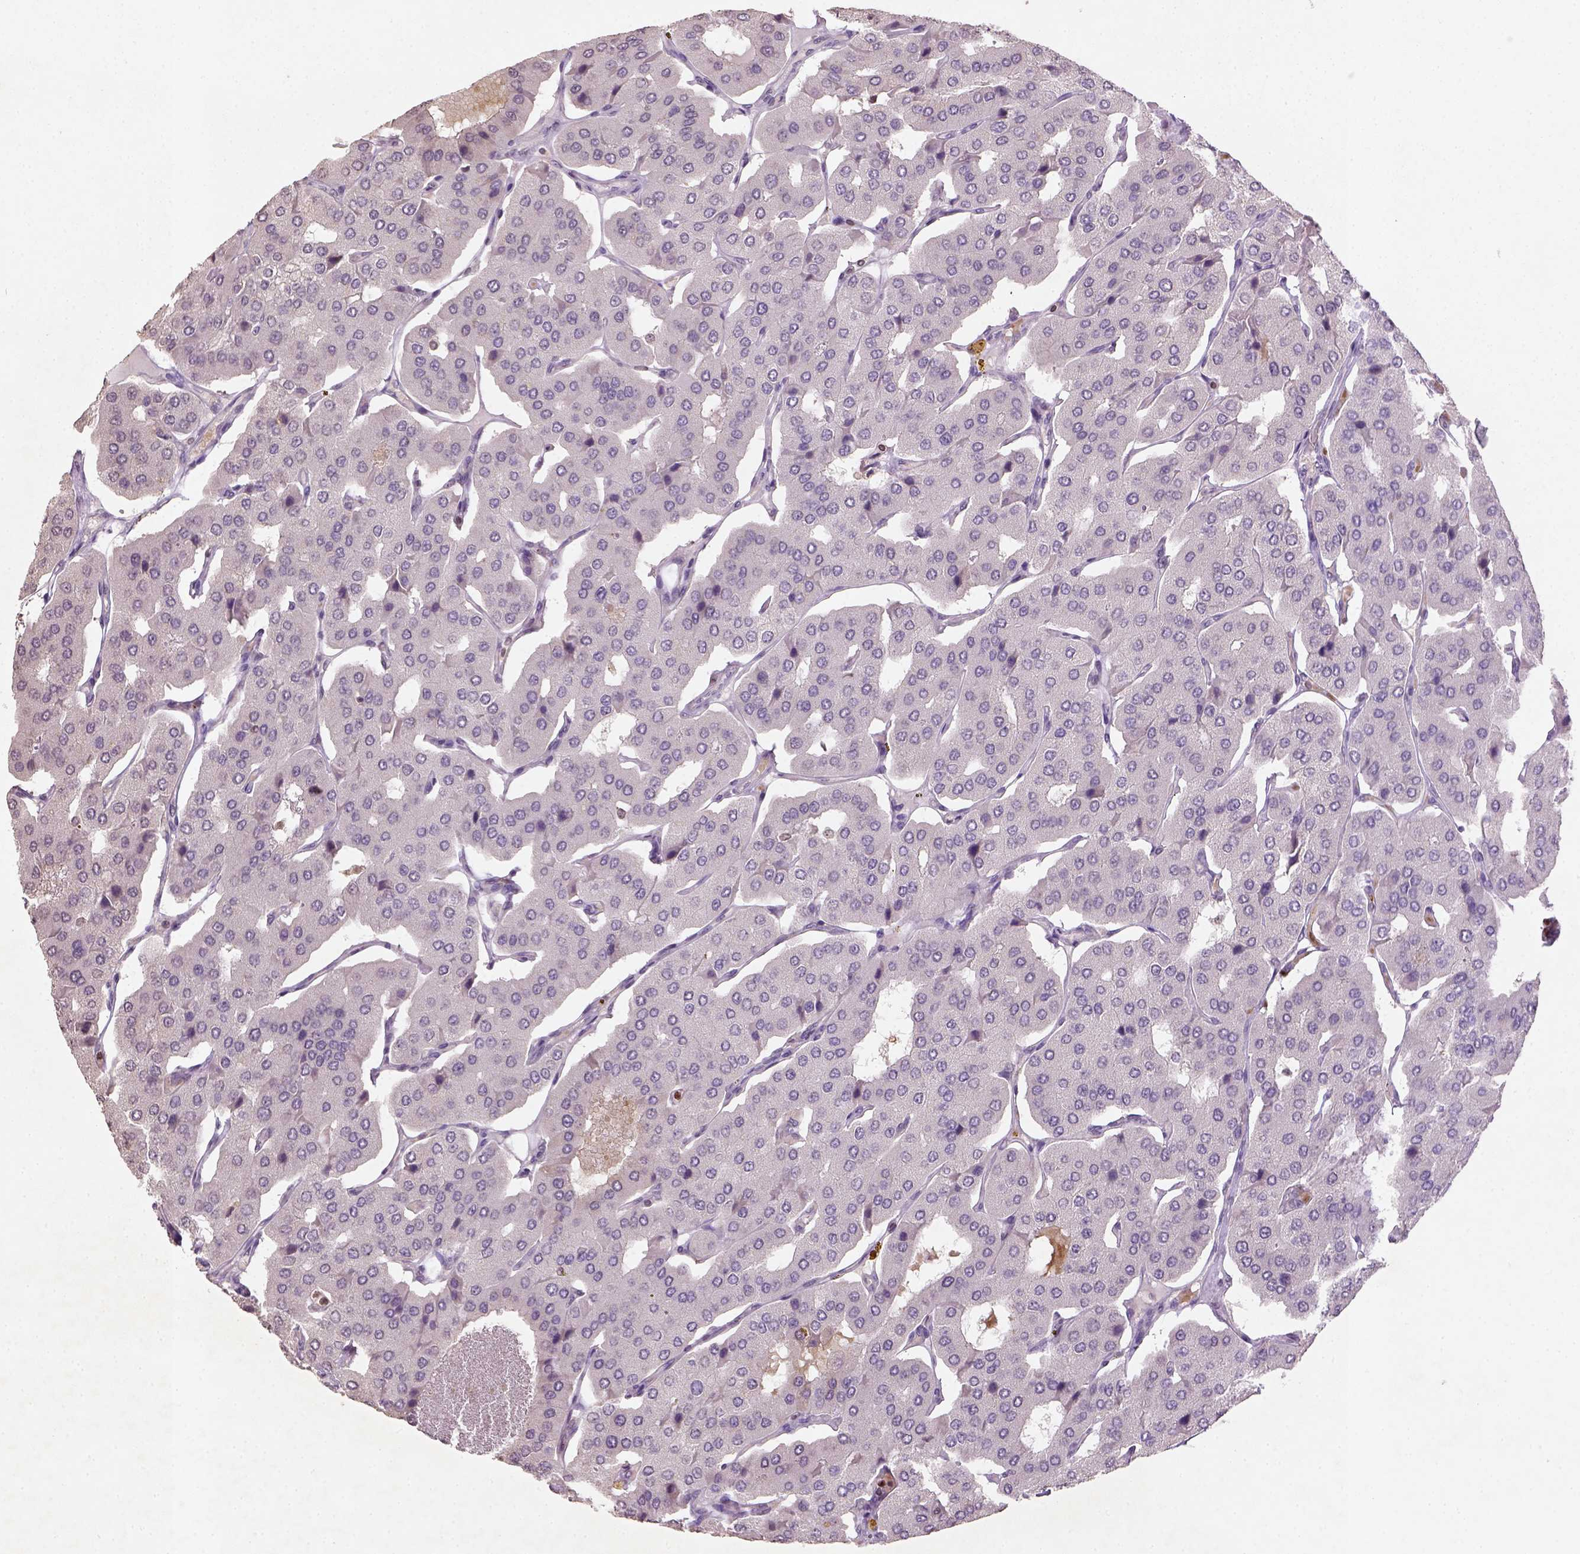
{"staining": {"intensity": "negative", "quantity": "none", "location": "none"}, "tissue": "parathyroid gland", "cell_type": "Glandular cells", "image_type": "normal", "snomed": [{"axis": "morphology", "description": "Normal tissue, NOS"}, {"axis": "morphology", "description": "Adenoma, NOS"}, {"axis": "topography", "description": "Parathyroid gland"}], "caption": "Immunohistochemical staining of benign parathyroid gland displays no significant positivity in glandular cells. Nuclei are stained in blue.", "gene": "NUDT3", "patient": {"sex": "female", "age": 86}}